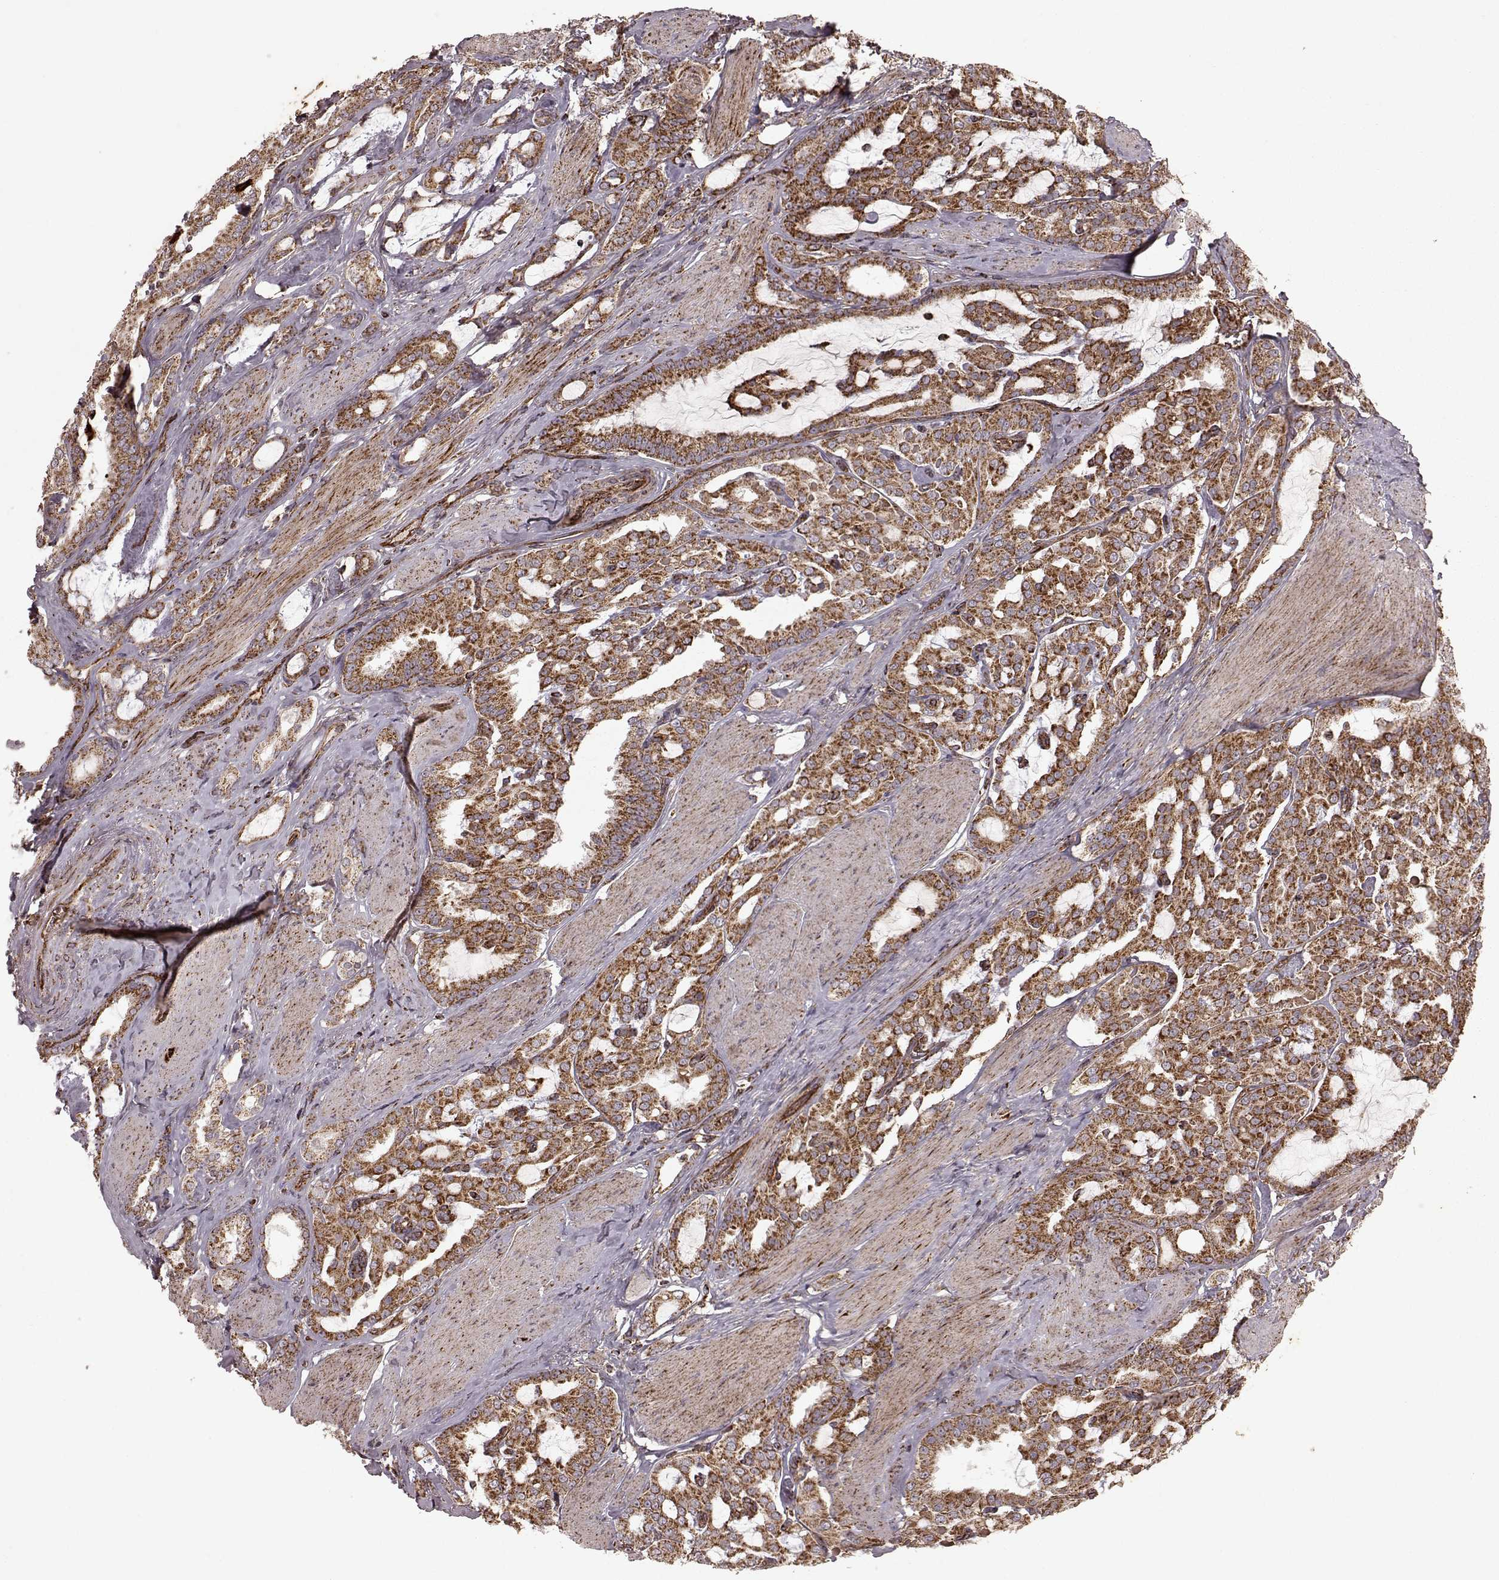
{"staining": {"intensity": "moderate", "quantity": ">75%", "location": "cytoplasmic/membranous"}, "tissue": "prostate cancer", "cell_type": "Tumor cells", "image_type": "cancer", "snomed": [{"axis": "morphology", "description": "Adenocarcinoma, High grade"}, {"axis": "topography", "description": "Prostate"}], "caption": "Prostate high-grade adenocarcinoma tissue displays moderate cytoplasmic/membranous positivity in about >75% of tumor cells The staining was performed using DAB (3,3'-diaminobenzidine) to visualize the protein expression in brown, while the nuclei were stained in blue with hematoxylin (Magnification: 20x).", "gene": "FXN", "patient": {"sex": "male", "age": 63}}